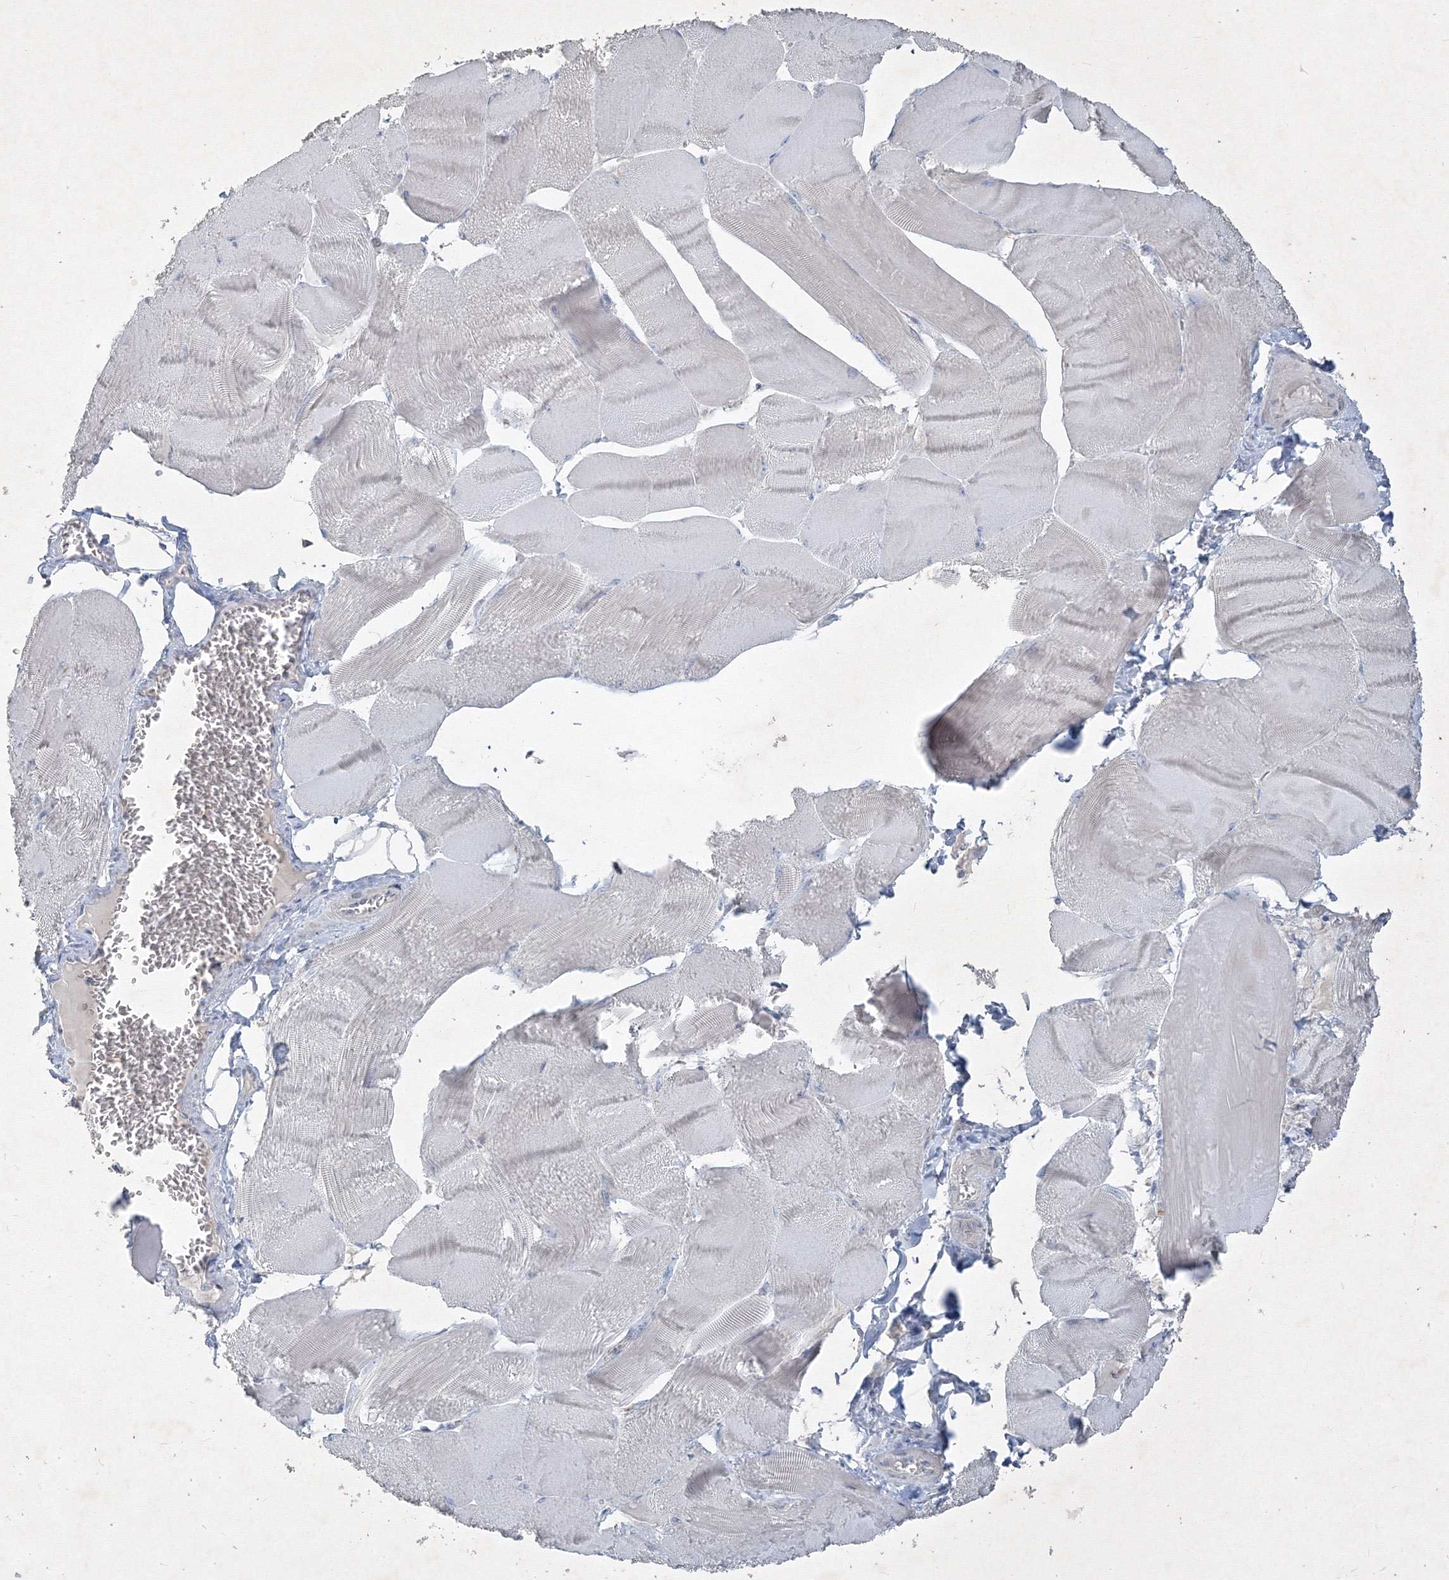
{"staining": {"intensity": "negative", "quantity": "none", "location": "none"}, "tissue": "skeletal muscle", "cell_type": "Myocytes", "image_type": "normal", "snomed": [{"axis": "morphology", "description": "Normal tissue, NOS"}, {"axis": "morphology", "description": "Basal cell carcinoma"}, {"axis": "topography", "description": "Skeletal muscle"}], "caption": "The photomicrograph exhibits no staining of myocytes in benign skeletal muscle.", "gene": "IFNAR1", "patient": {"sex": "female", "age": 64}}